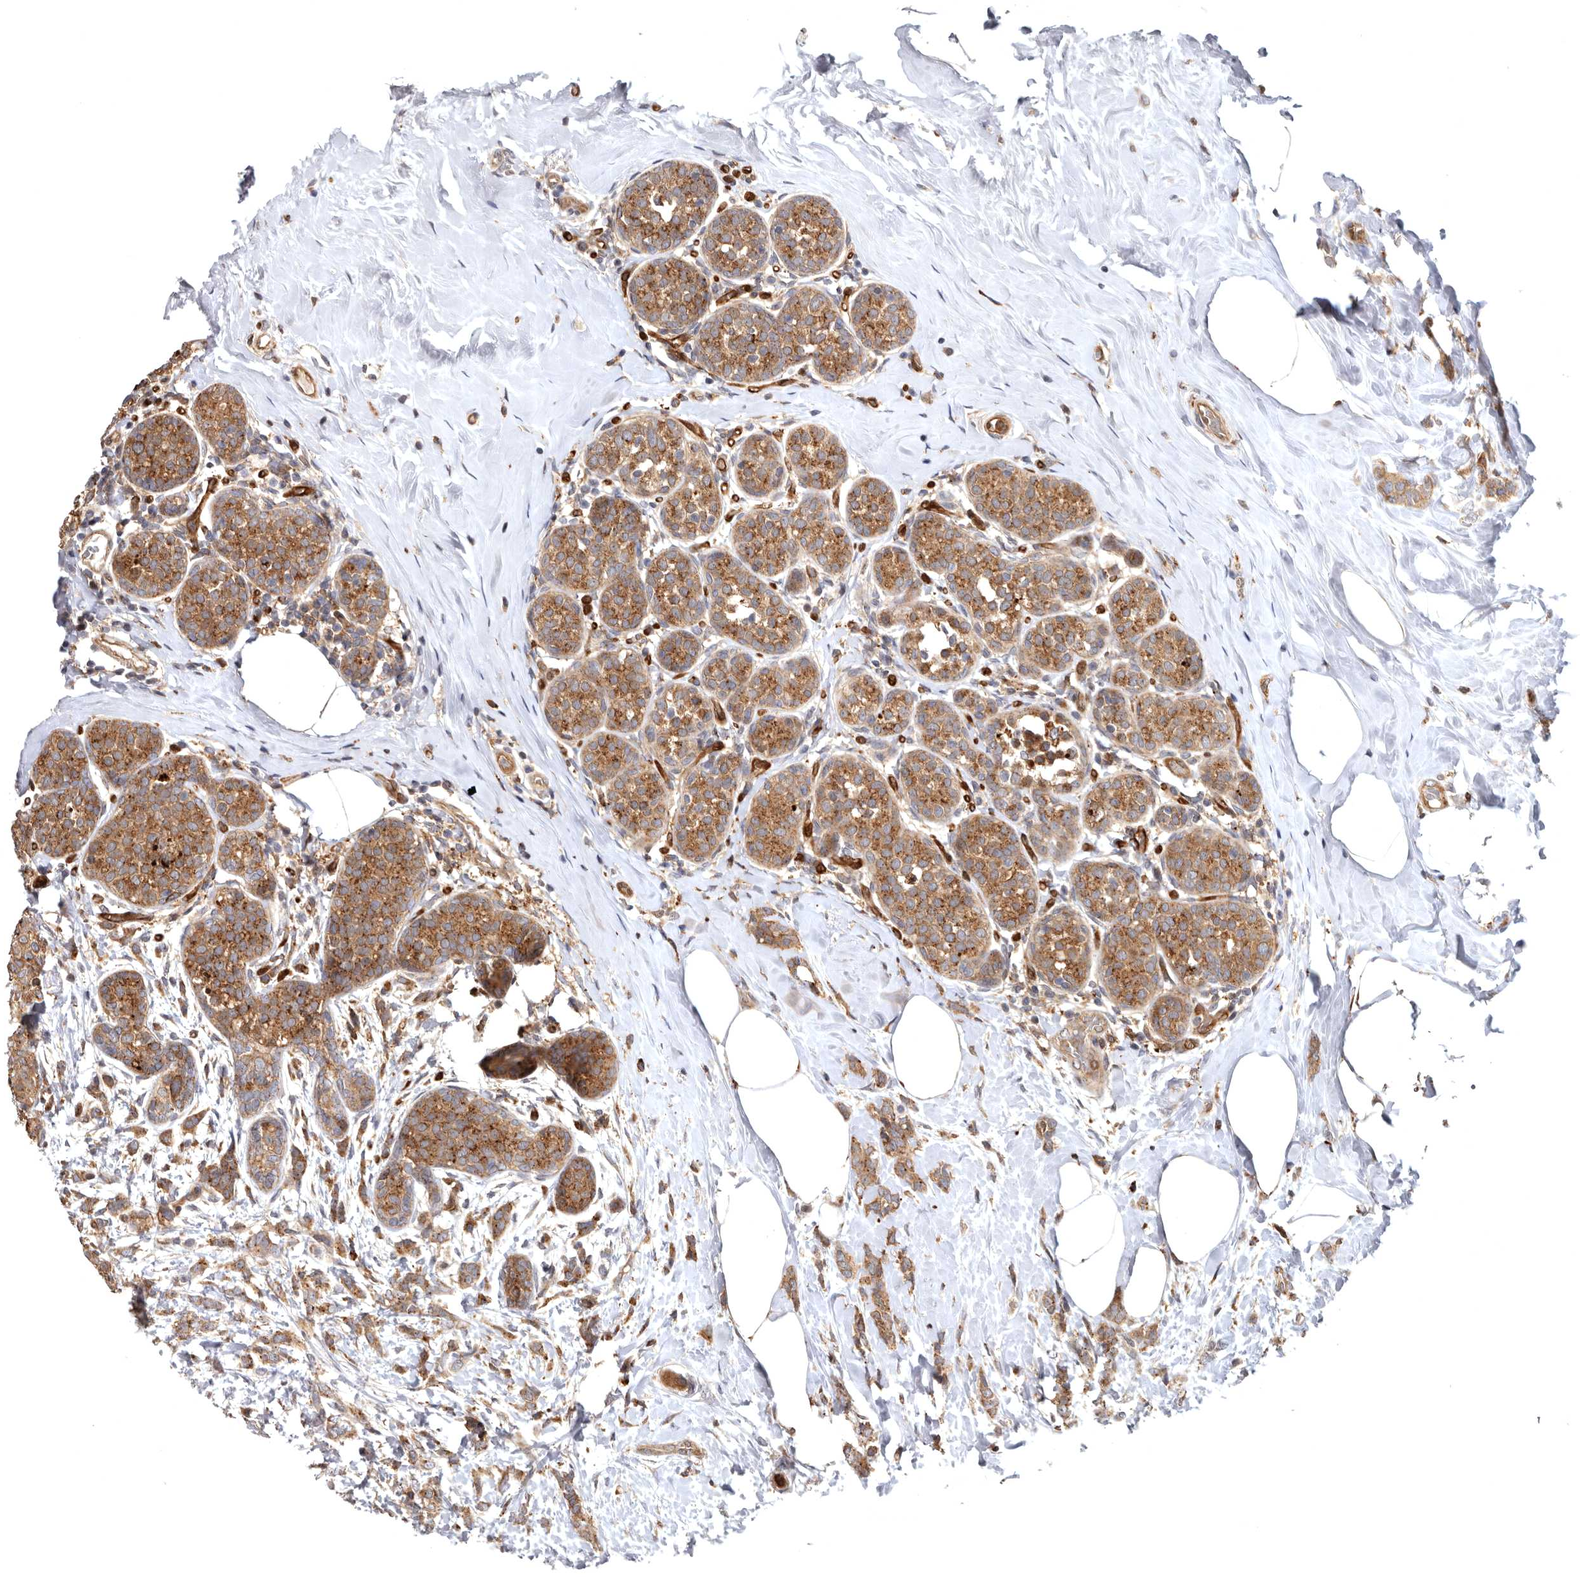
{"staining": {"intensity": "moderate", "quantity": ">75%", "location": "cytoplasmic/membranous"}, "tissue": "breast cancer", "cell_type": "Tumor cells", "image_type": "cancer", "snomed": [{"axis": "morphology", "description": "Lobular carcinoma, in situ"}, {"axis": "morphology", "description": "Lobular carcinoma"}, {"axis": "topography", "description": "Breast"}], "caption": "Immunohistochemistry (IHC) micrograph of breast lobular carcinoma in situ stained for a protein (brown), which reveals medium levels of moderate cytoplasmic/membranous positivity in approximately >75% of tumor cells.", "gene": "FGFR4", "patient": {"sex": "female", "age": 41}}